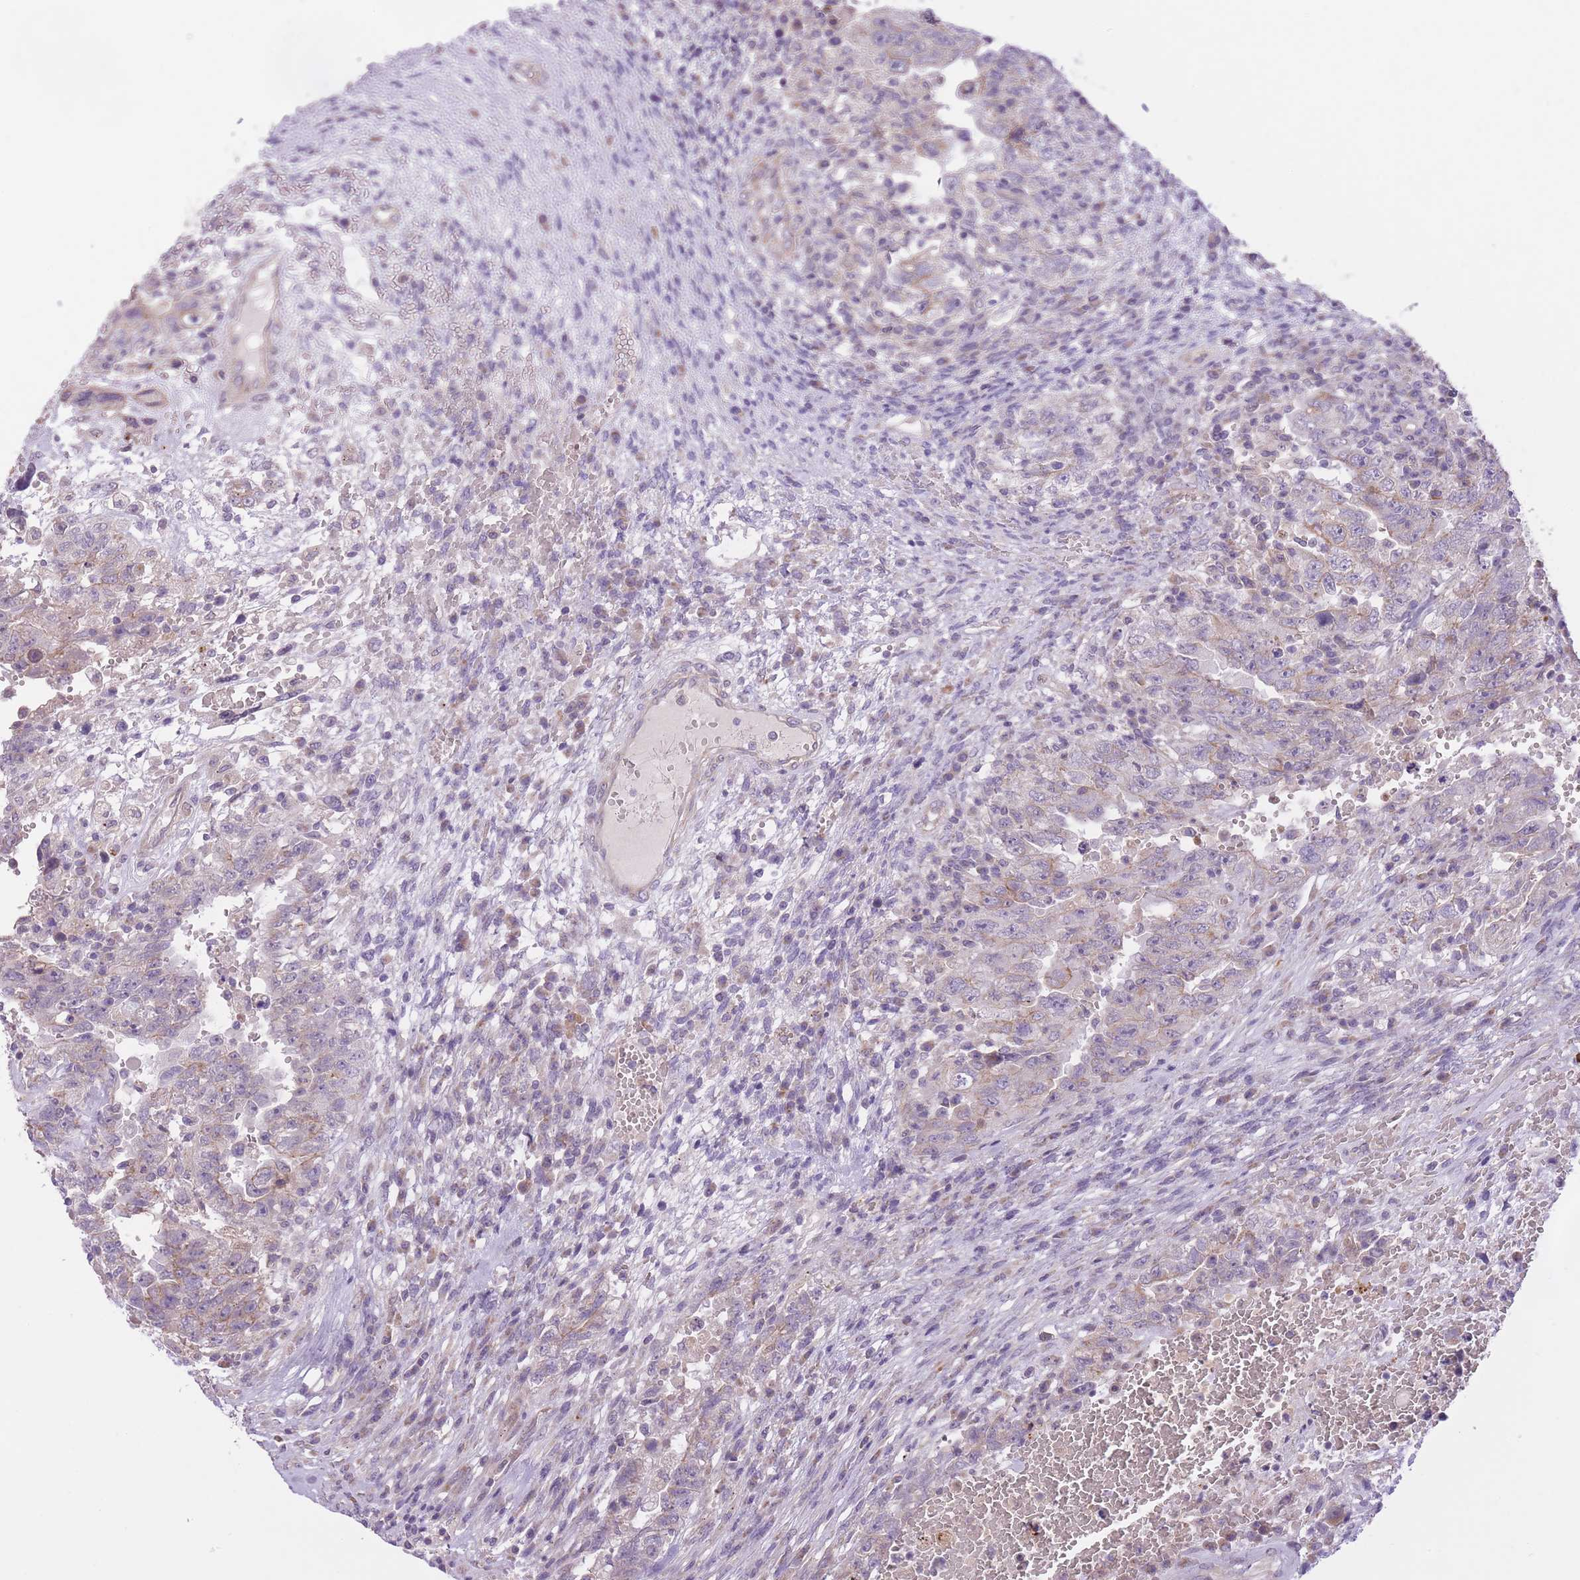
{"staining": {"intensity": "weak", "quantity": "<25%", "location": "cytoplasmic/membranous"}, "tissue": "testis cancer", "cell_type": "Tumor cells", "image_type": "cancer", "snomed": [{"axis": "morphology", "description": "Carcinoma, Embryonal, NOS"}, {"axis": "topography", "description": "Testis"}], "caption": "Tumor cells show no significant protein expression in testis embryonal carcinoma. Brightfield microscopy of immunohistochemistry (IHC) stained with DAB (3,3'-diaminobenzidine) (brown) and hematoxylin (blue), captured at high magnification.", "gene": "REV1", "patient": {"sex": "male", "age": 26}}